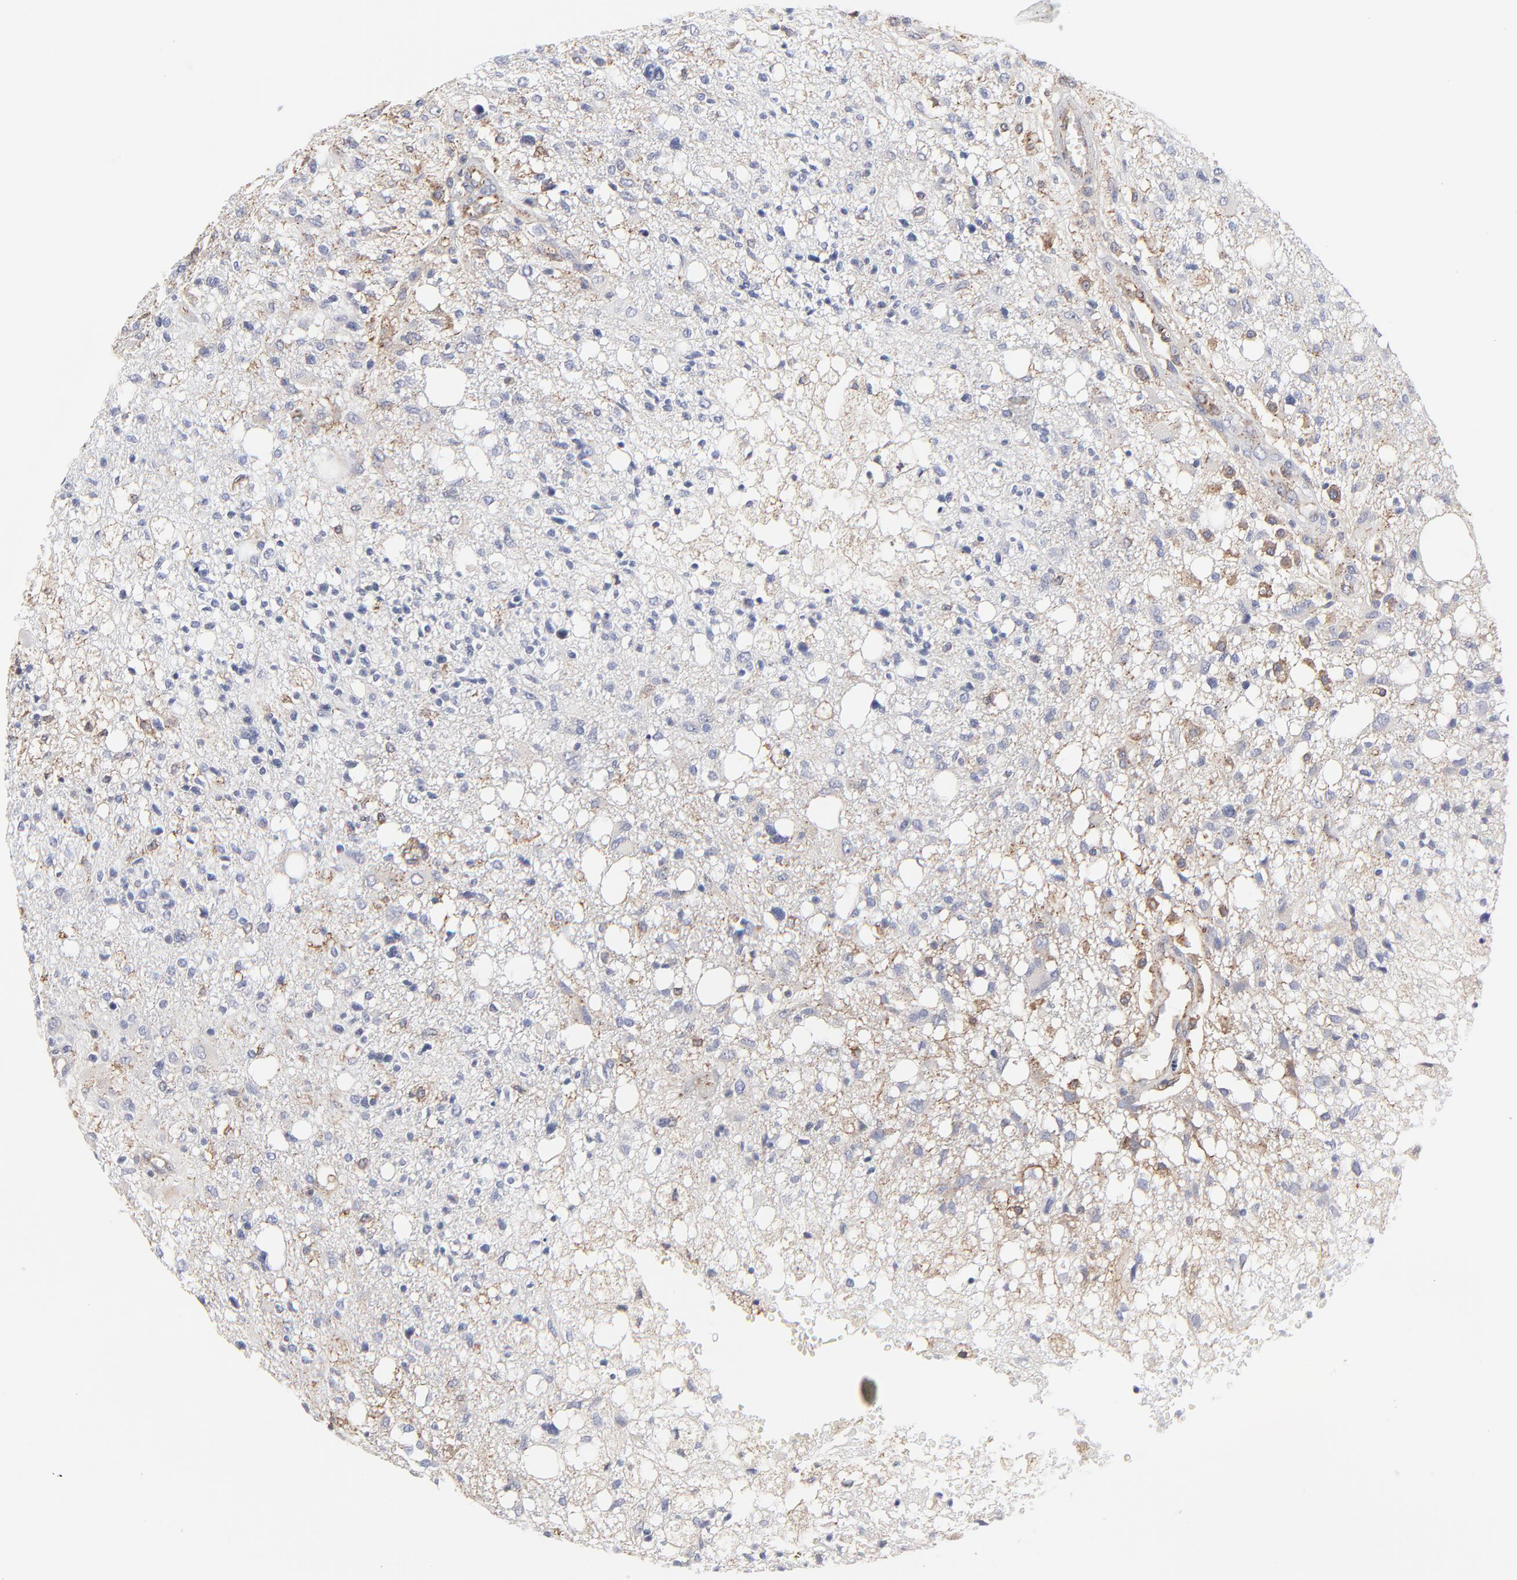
{"staining": {"intensity": "moderate", "quantity": "<25%", "location": "cytoplasmic/membranous"}, "tissue": "glioma", "cell_type": "Tumor cells", "image_type": "cancer", "snomed": [{"axis": "morphology", "description": "Glioma, malignant, High grade"}, {"axis": "topography", "description": "Cerebral cortex"}], "caption": "Glioma stained with a protein marker demonstrates moderate staining in tumor cells.", "gene": "TRIM22", "patient": {"sex": "male", "age": 76}}